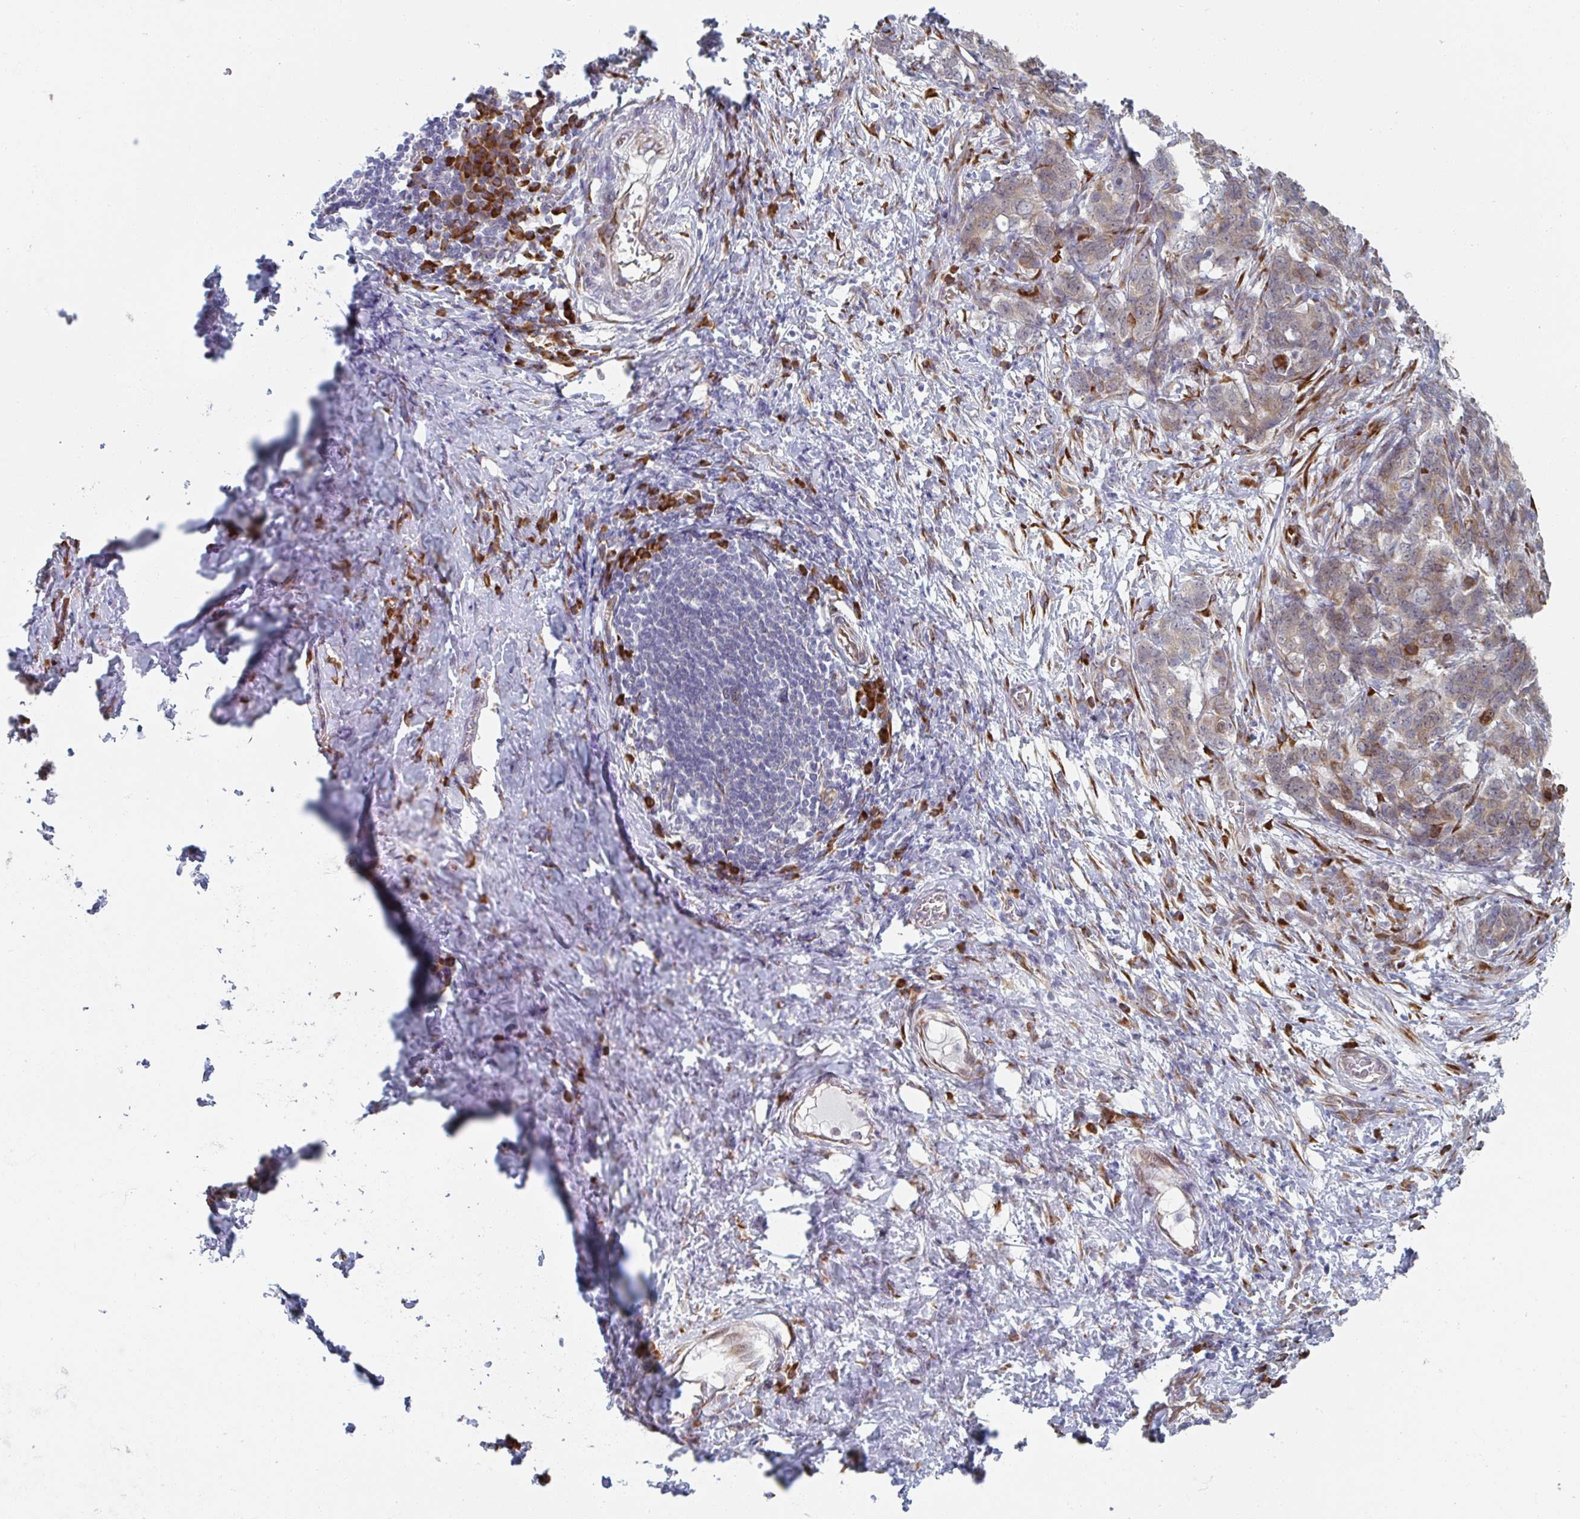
{"staining": {"intensity": "weak", "quantity": ">75%", "location": "cytoplasmic/membranous"}, "tissue": "stomach cancer", "cell_type": "Tumor cells", "image_type": "cancer", "snomed": [{"axis": "morphology", "description": "Normal tissue, NOS"}, {"axis": "morphology", "description": "Adenocarcinoma, NOS"}, {"axis": "topography", "description": "Stomach"}], "caption": "Stomach cancer was stained to show a protein in brown. There is low levels of weak cytoplasmic/membranous expression in approximately >75% of tumor cells.", "gene": "TRAPPC10", "patient": {"sex": "female", "age": 64}}